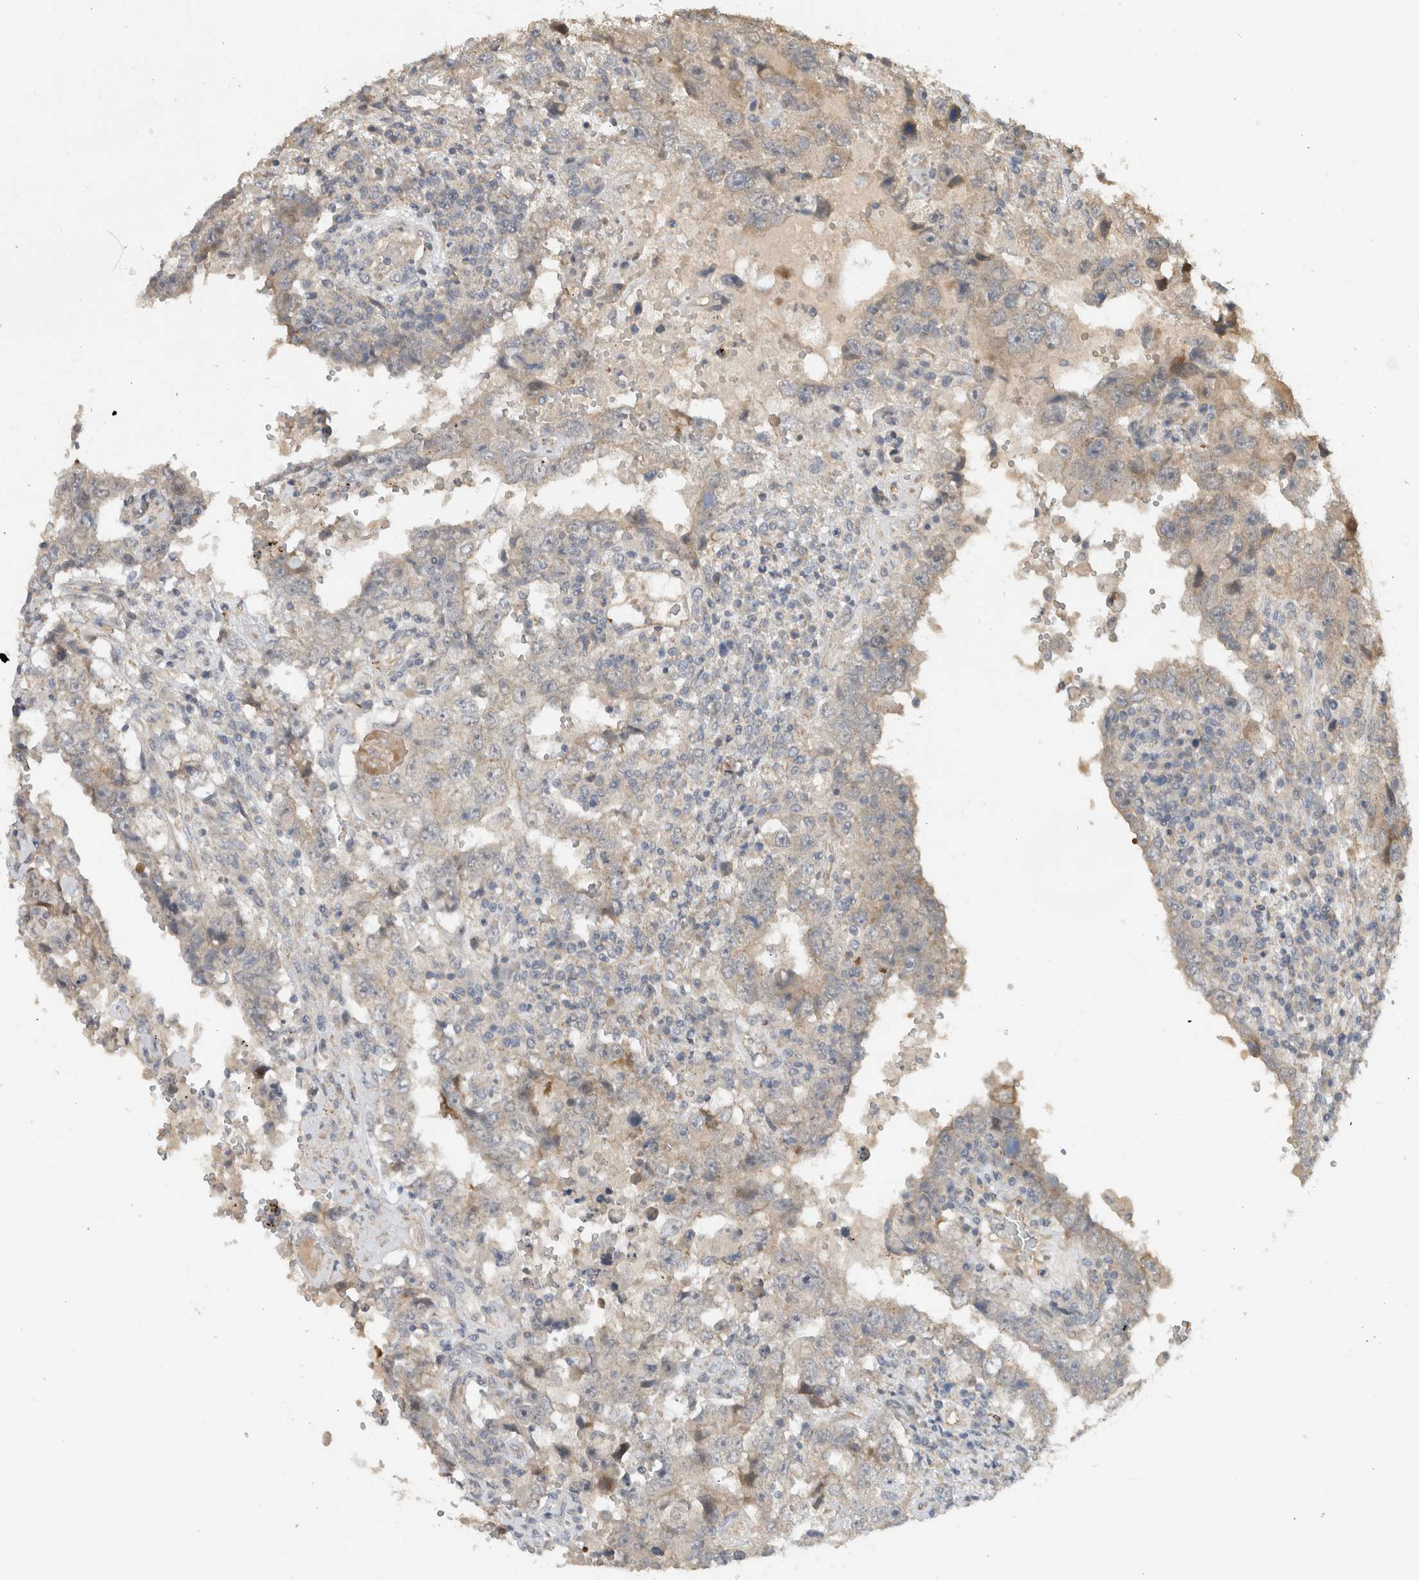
{"staining": {"intensity": "weak", "quantity": "<25%", "location": "cytoplasmic/membranous"}, "tissue": "testis cancer", "cell_type": "Tumor cells", "image_type": "cancer", "snomed": [{"axis": "morphology", "description": "Carcinoma, Embryonal, NOS"}, {"axis": "topography", "description": "Testis"}], "caption": "Tumor cells show no significant protein staining in embryonal carcinoma (testis).", "gene": "ERCC6L2", "patient": {"sex": "male", "age": 26}}